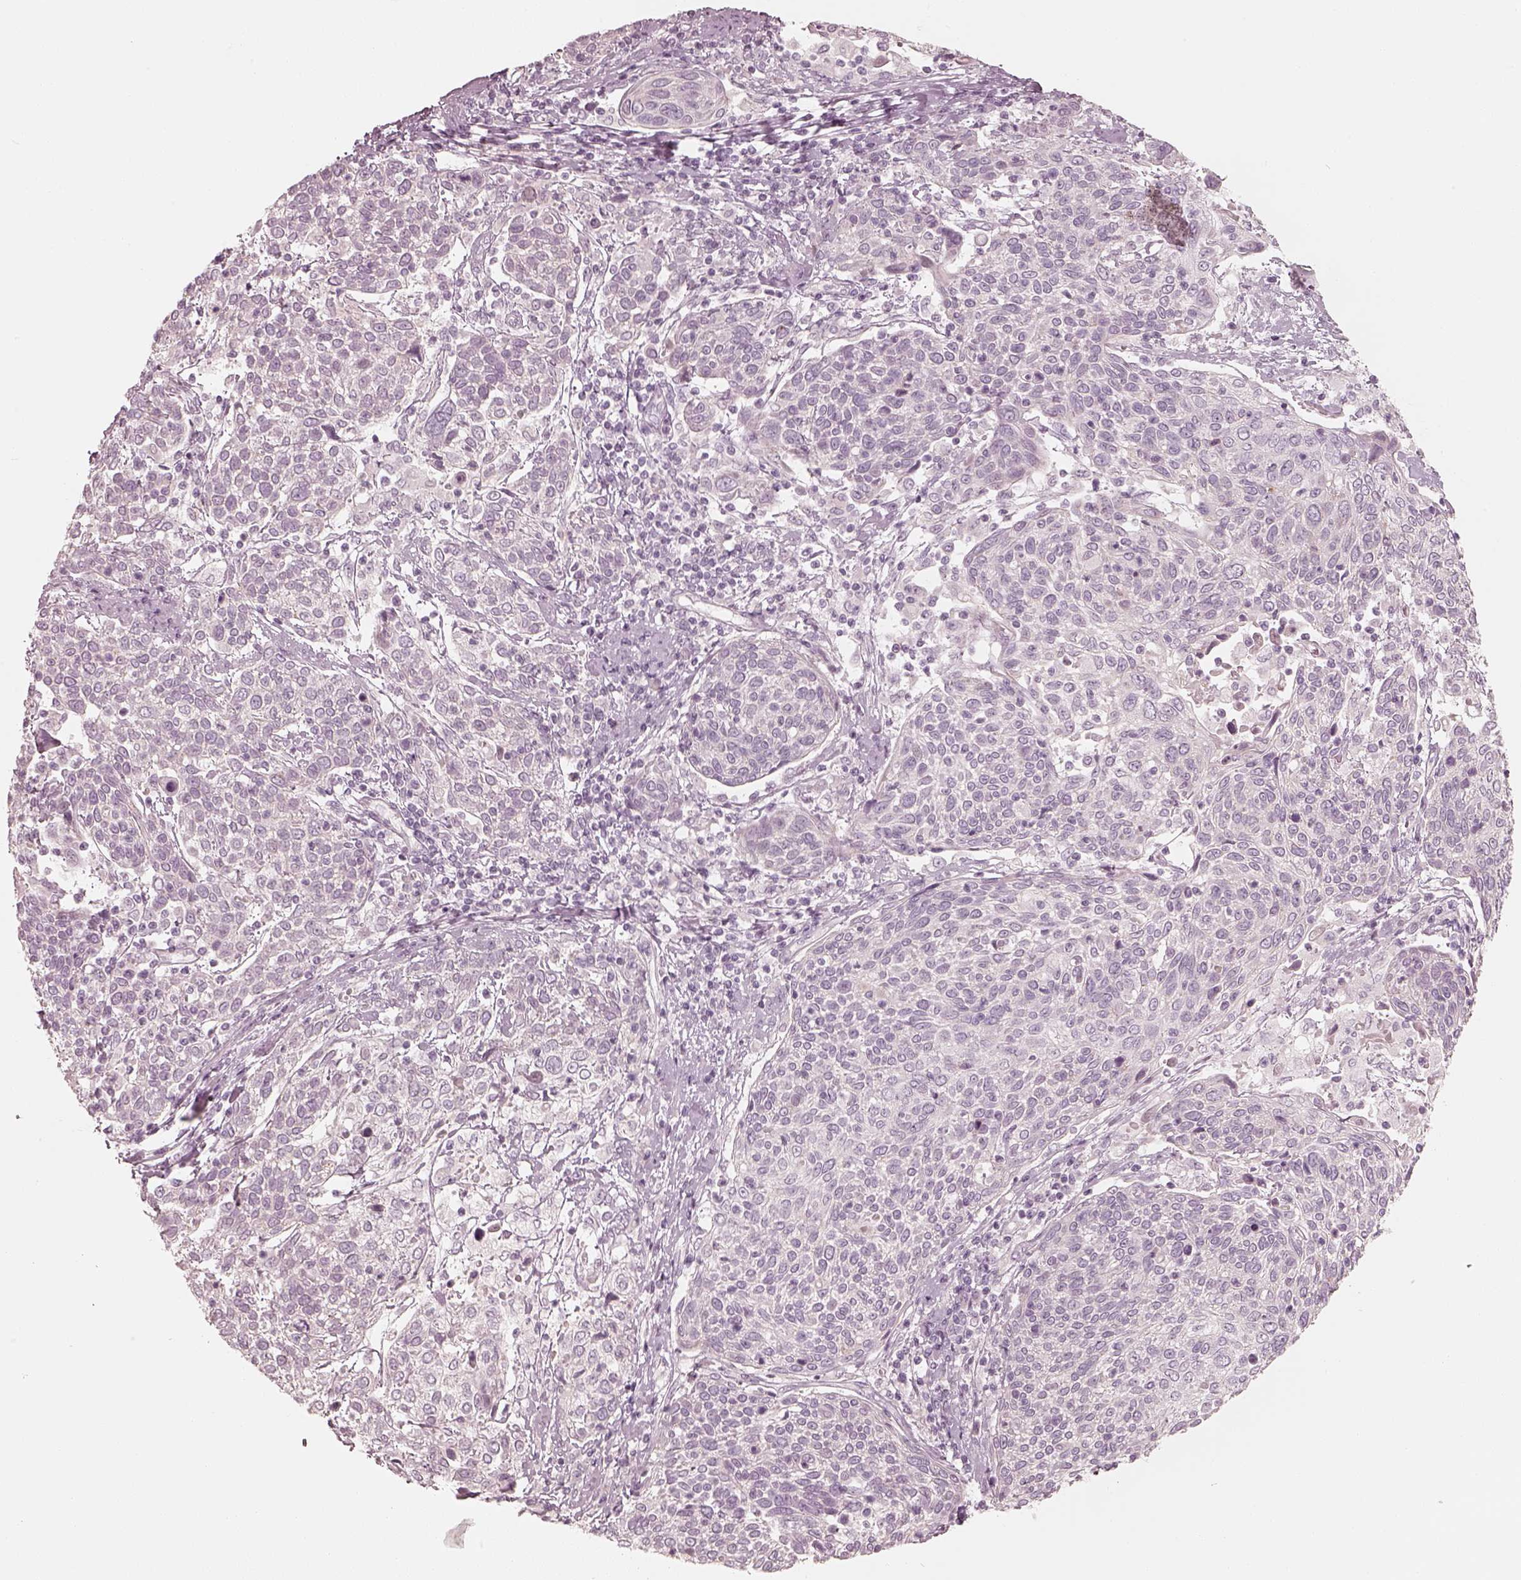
{"staining": {"intensity": "negative", "quantity": "none", "location": "none"}, "tissue": "cervical cancer", "cell_type": "Tumor cells", "image_type": "cancer", "snomed": [{"axis": "morphology", "description": "Squamous cell carcinoma, NOS"}, {"axis": "topography", "description": "Cervix"}], "caption": "Tumor cells show no significant protein staining in cervical cancer (squamous cell carcinoma).", "gene": "SPATA24", "patient": {"sex": "female", "age": 61}}